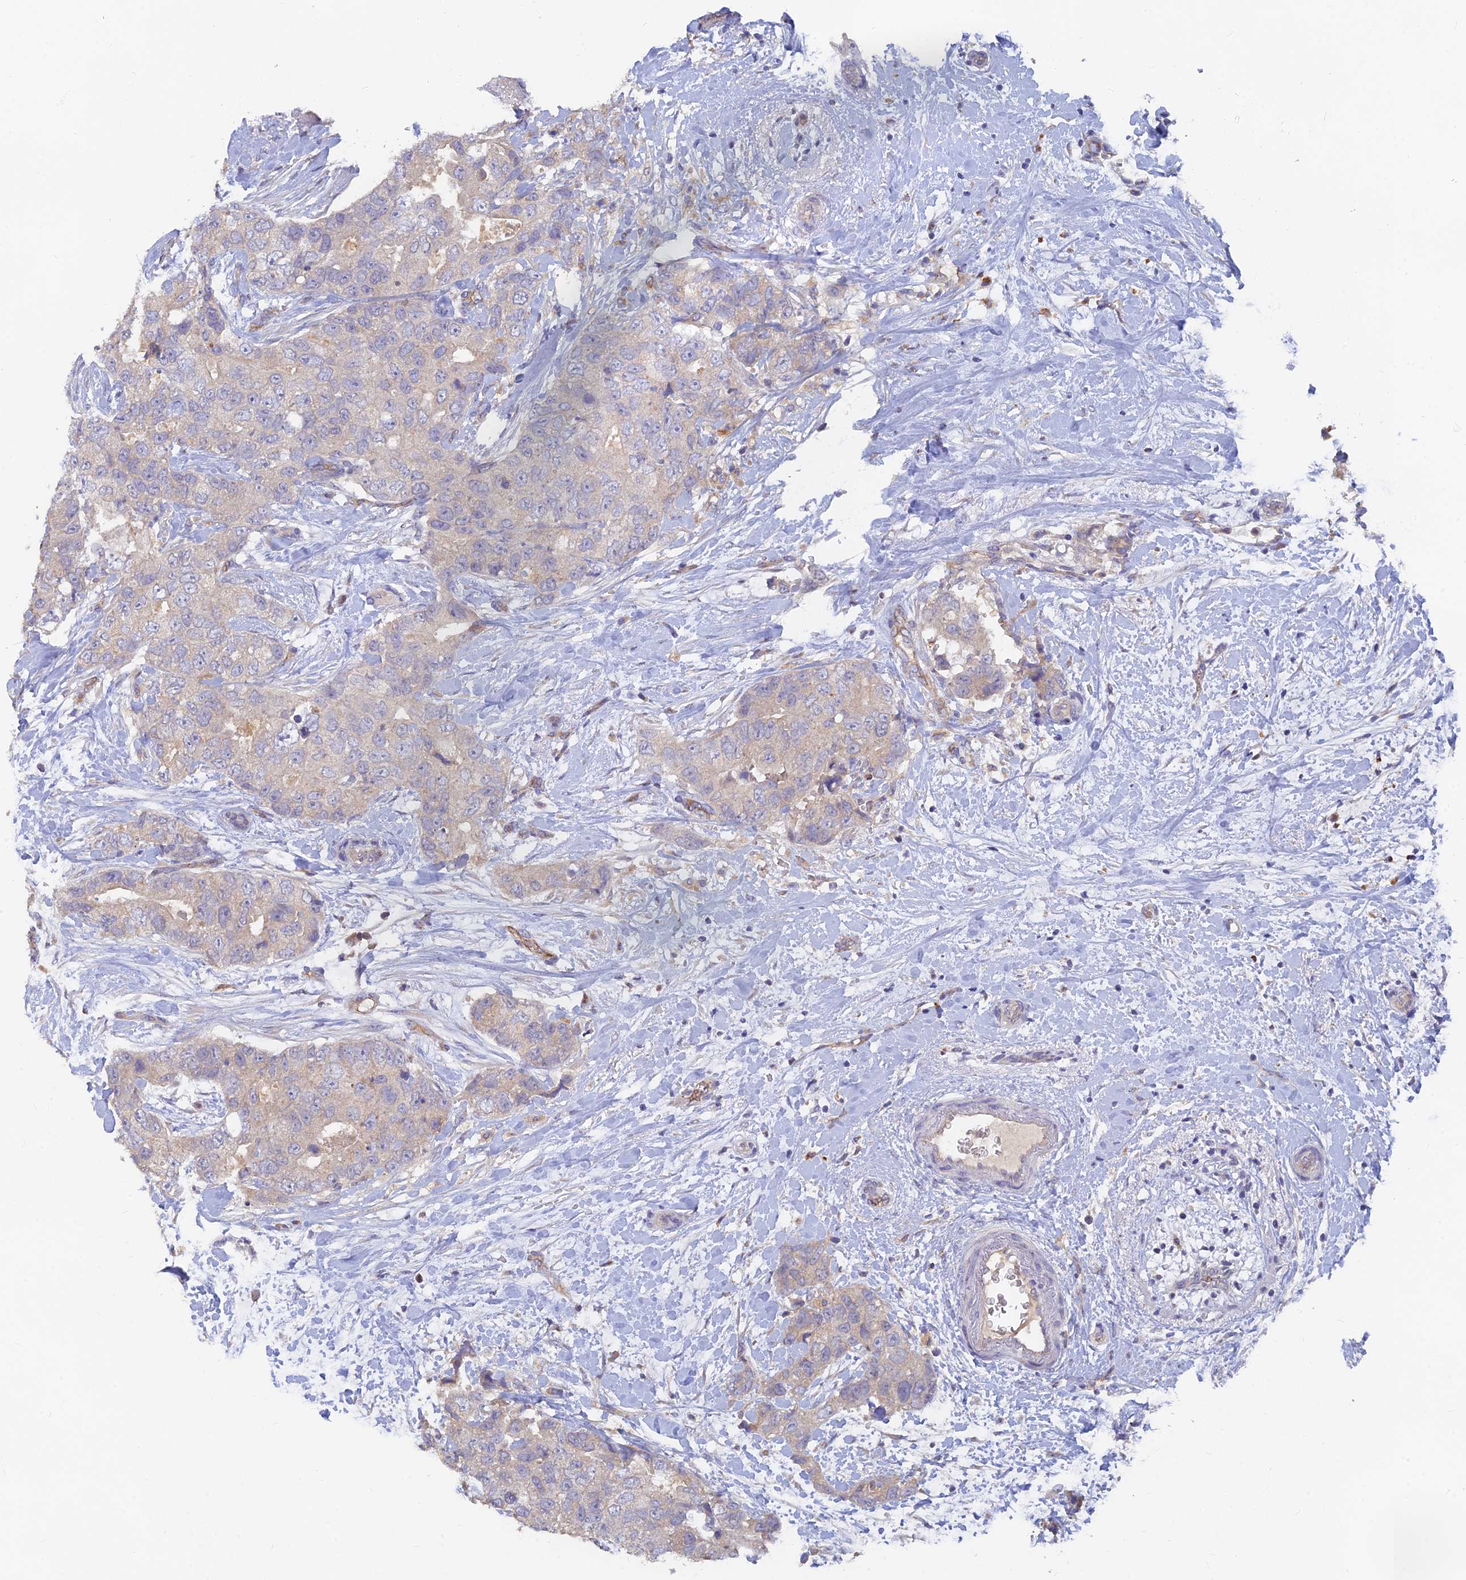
{"staining": {"intensity": "weak", "quantity": "25%-75%", "location": "cytoplasmic/membranous"}, "tissue": "breast cancer", "cell_type": "Tumor cells", "image_type": "cancer", "snomed": [{"axis": "morphology", "description": "Duct carcinoma"}, {"axis": "topography", "description": "Breast"}], "caption": "Immunohistochemical staining of human breast cancer (infiltrating ductal carcinoma) displays low levels of weak cytoplasmic/membranous protein staining in about 25%-75% of tumor cells. (IHC, brightfield microscopy, high magnification).", "gene": "ARRDC1", "patient": {"sex": "female", "age": 62}}